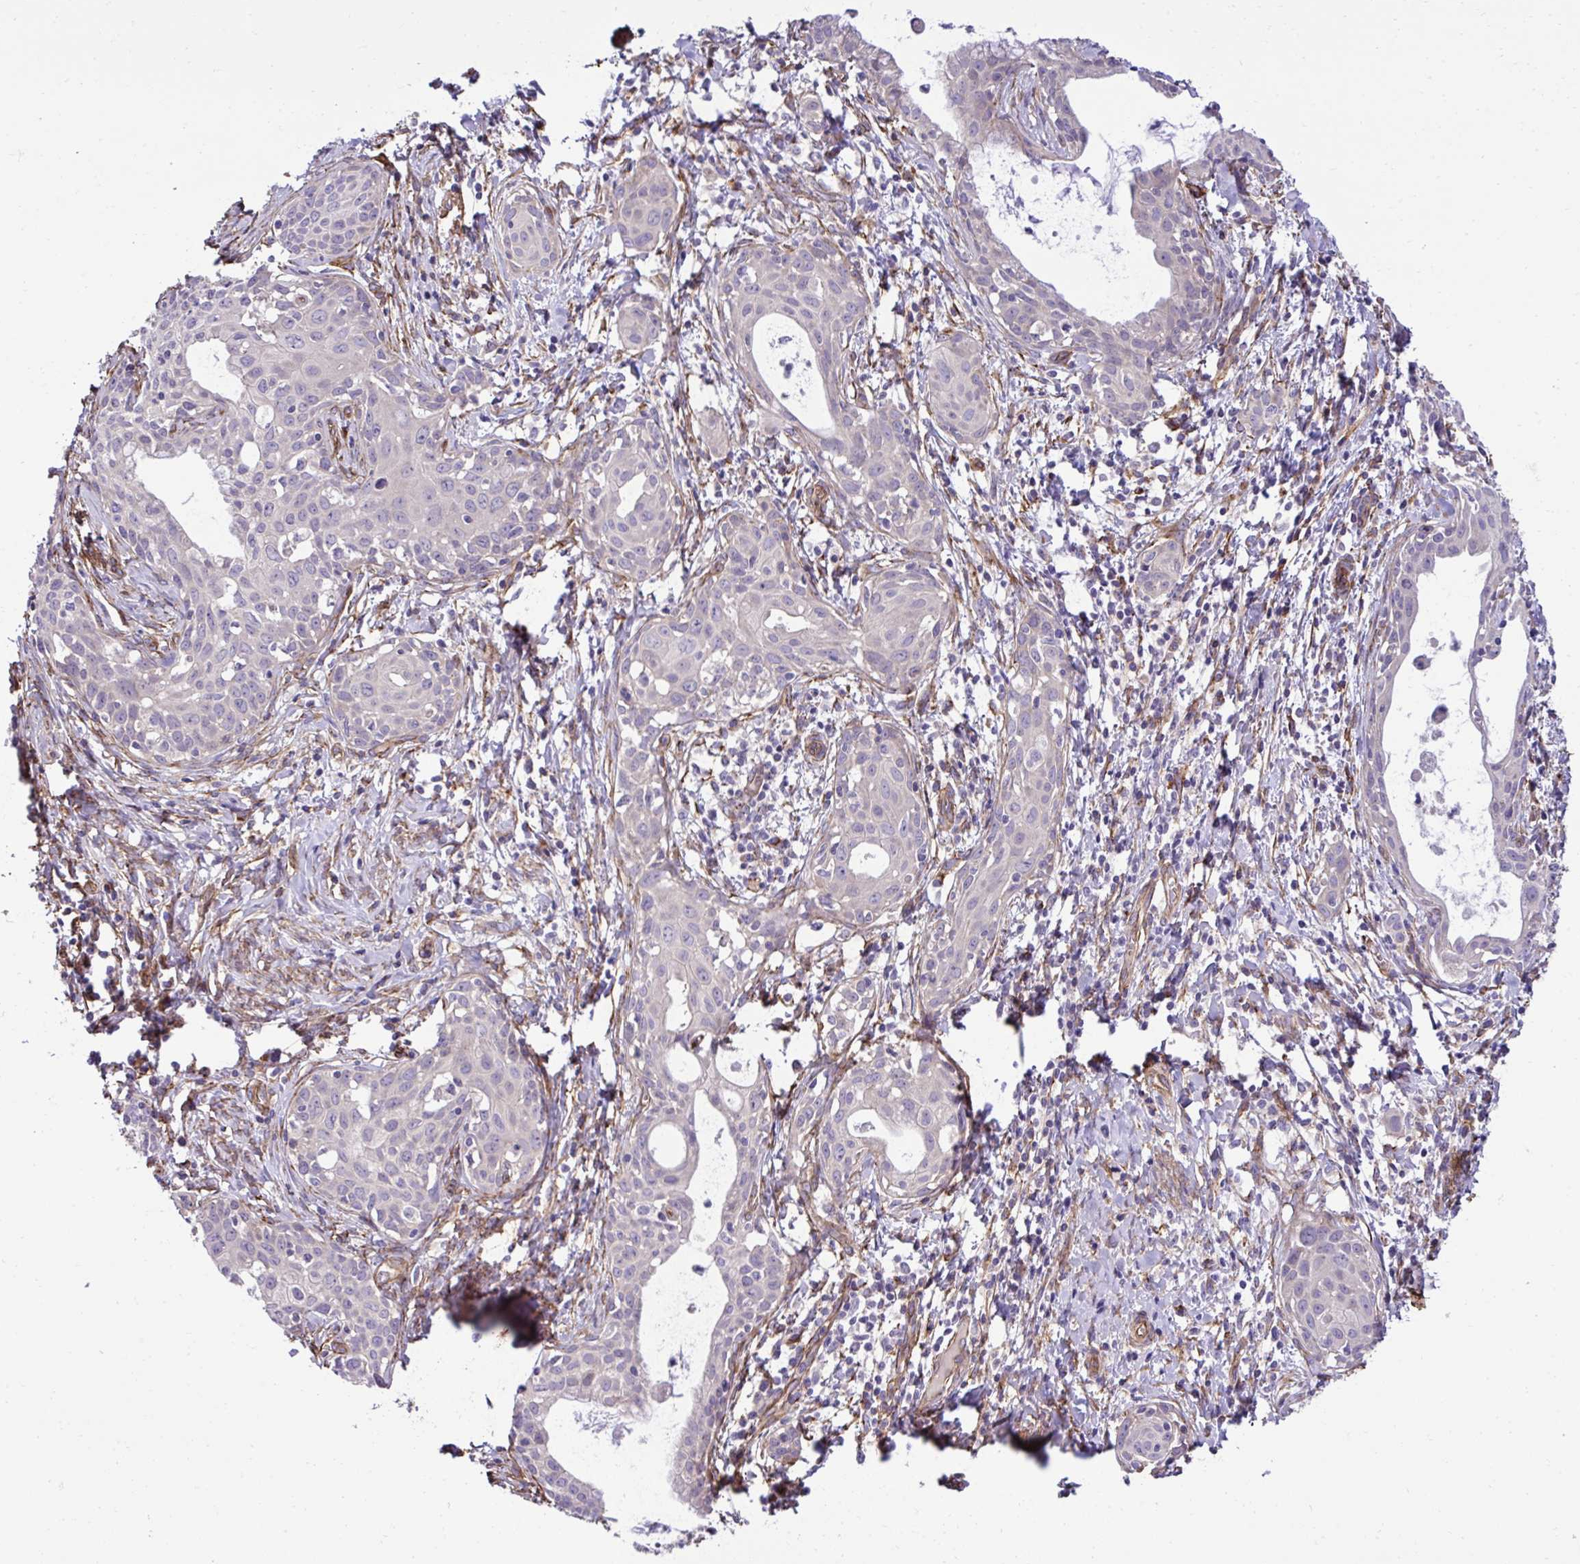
{"staining": {"intensity": "negative", "quantity": "none", "location": "none"}, "tissue": "cervical cancer", "cell_type": "Tumor cells", "image_type": "cancer", "snomed": [{"axis": "morphology", "description": "Squamous cell carcinoma, NOS"}, {"axis": "topography", "description": "Cervix"}], "caption": "DAB (3,3'-diaminobenzidine) immunohistochemical staining of human cervical squamous cell carcinoma exhibits no significant expression in tumor cells. The staining was performed using DAB to visualize the protein expression in brown, while the nuclei were stained in blue with hematoxylin (Magnification: 20x).", "gene": "TRIM52", "patient": {"sex": "female", "age": 52}}